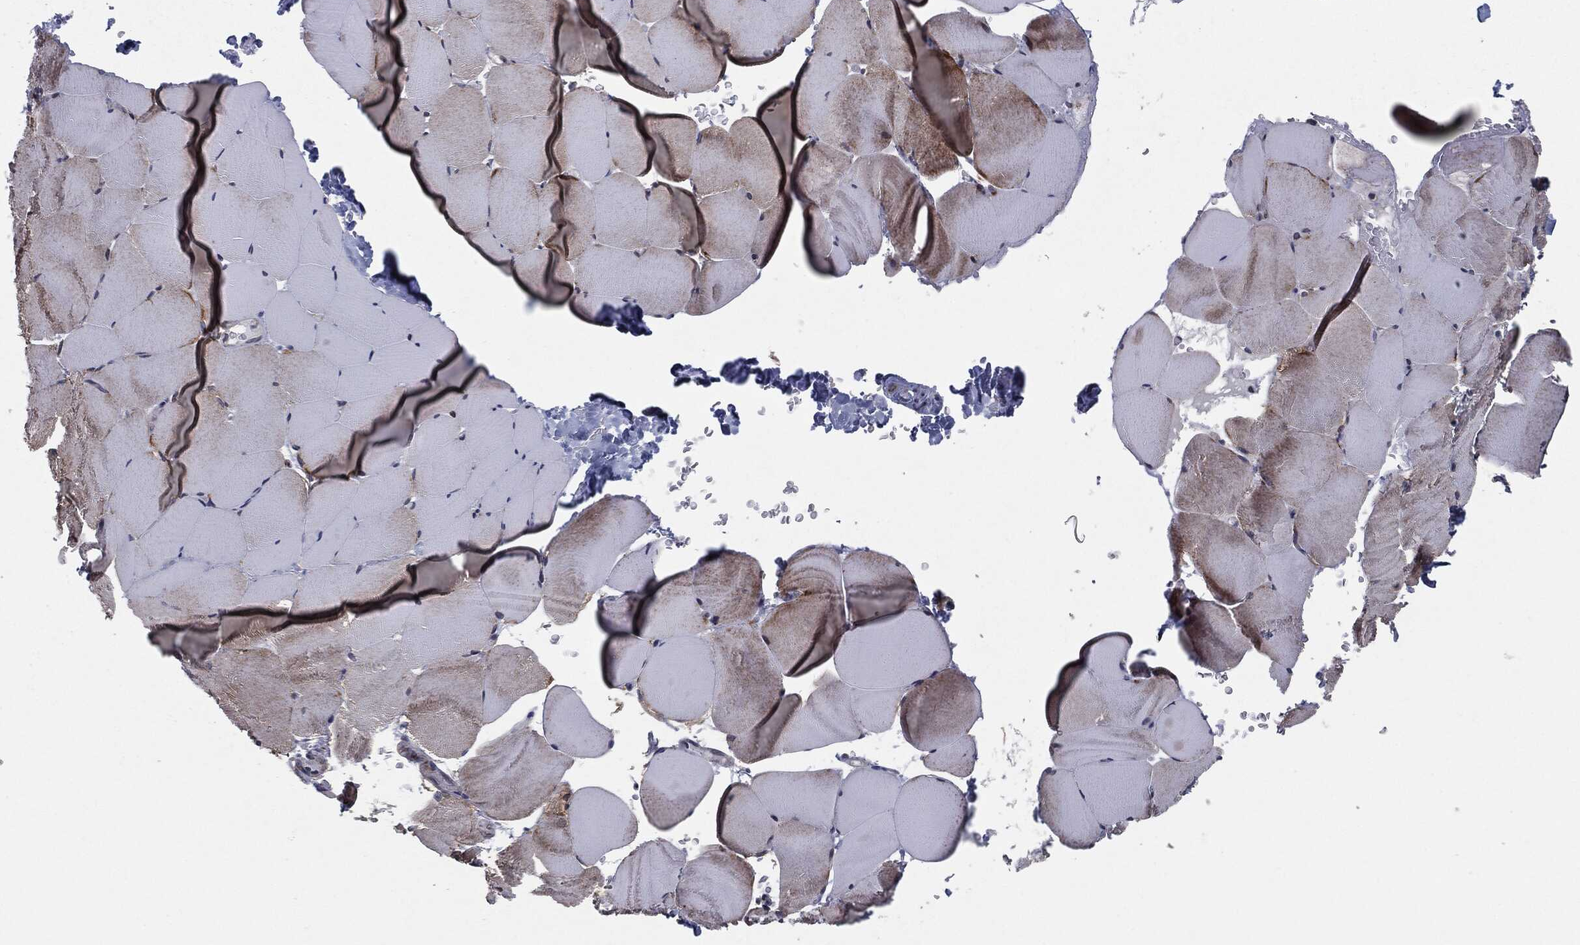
{"staining": {"intensity": "weak", "quantity": "<25%", "location": "cytoplasmic/membranous"}, "tissue": "skeletal muscle", "cell_type": "Myocytes", "image_type": "normal", "snomed": [{"axis": "morphology", "description": "Normal tissue, NOS"}, {"axis": "topography", "description": "Skeletal muscle"}], "caption": "Immunohistochemistry (IHC) histopathology image of unremarkable human skeletal muscle stained for a protein (brown), which exhibits no staining in myocytes. The staining was performed using DAB (3,3'-diaminobenzidine) to visualize the protein expression in brown, while the nuclei were stained in blue with hematoxylin (Magnification: 20x).", "gene": "CHCHD2", "patient": {"sex": "female", "age": 37}}